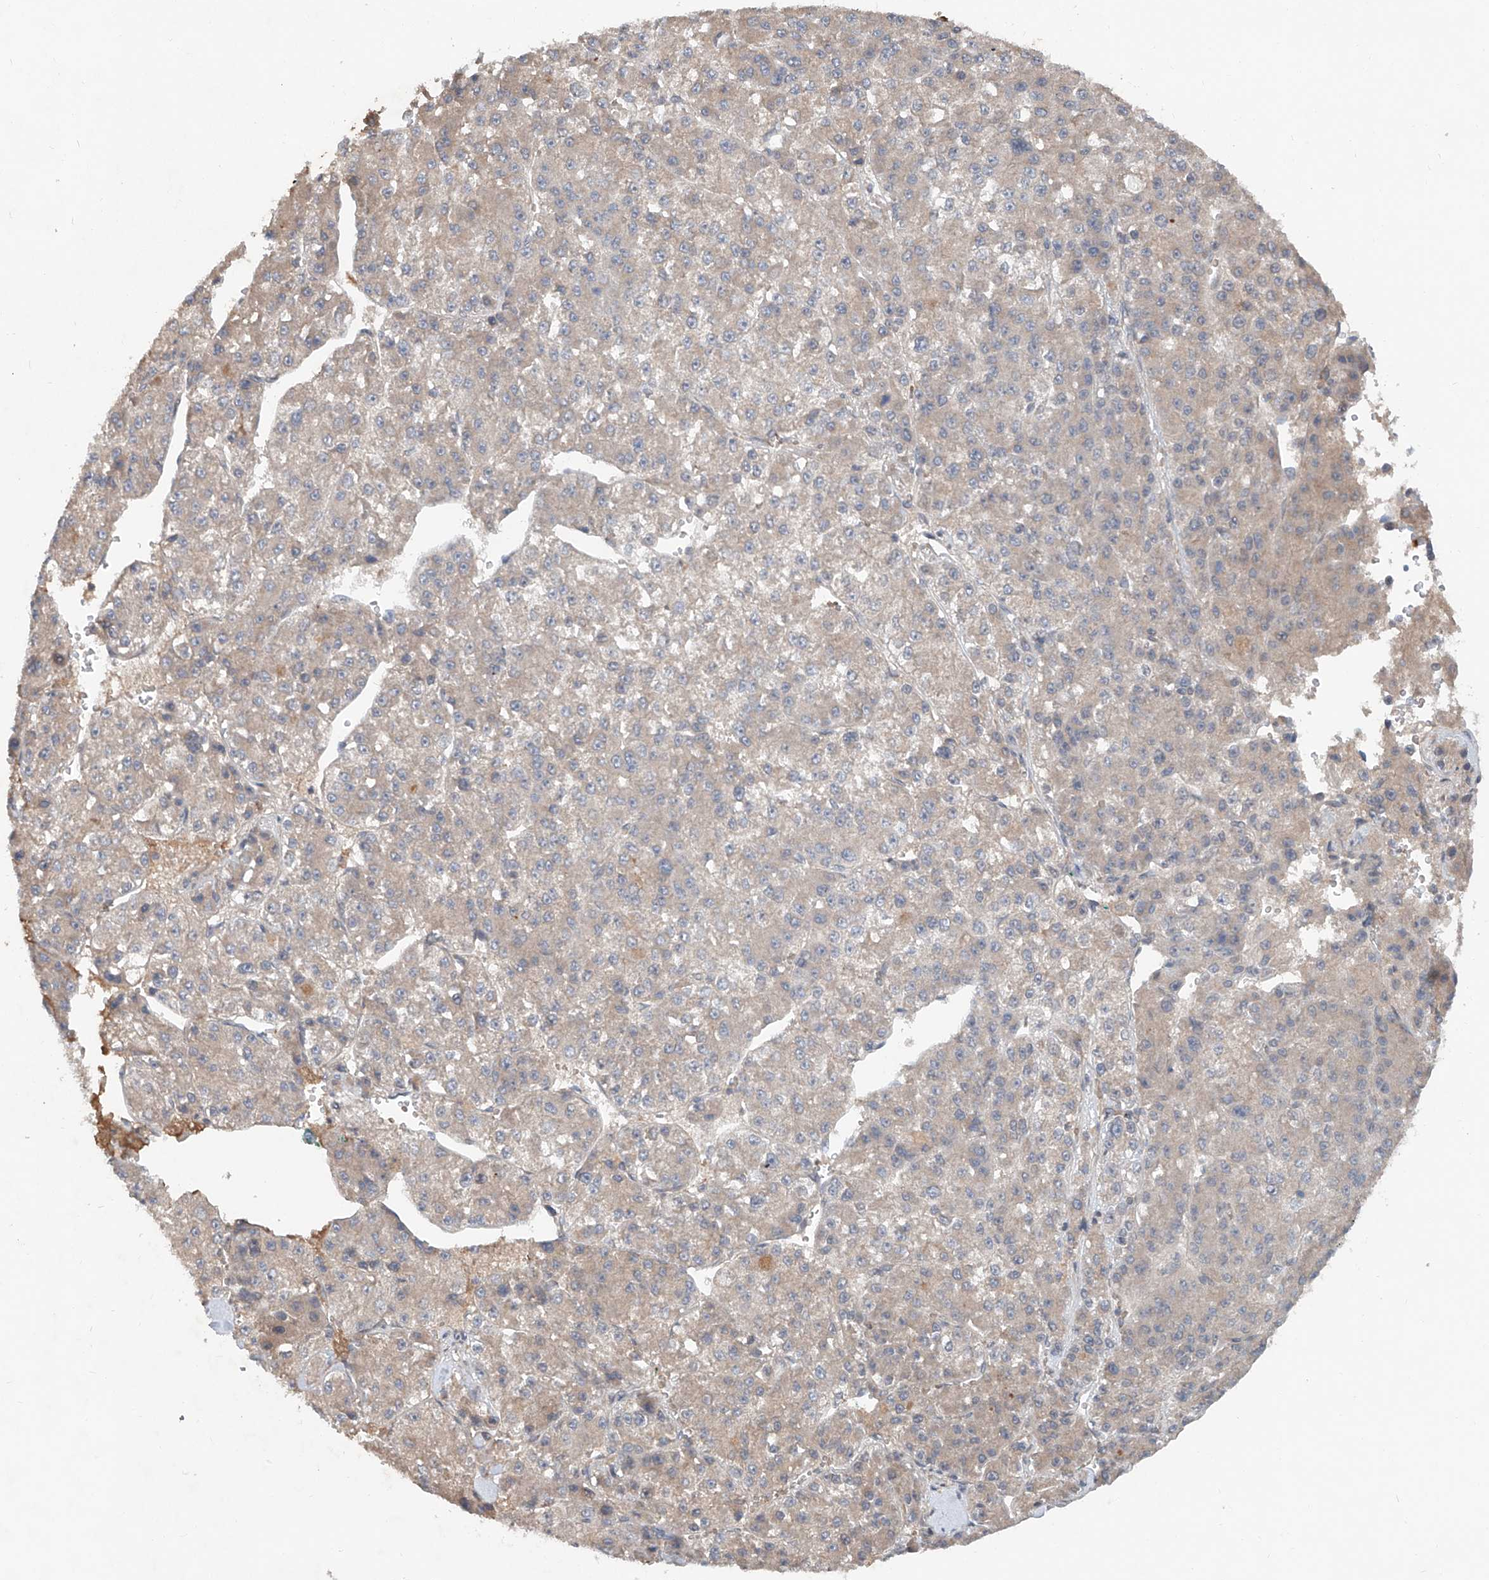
{"staining": {"intensity": "weak", "quantity": "<25%", "location": "cytoplasmic/membranous"}, "tissue": "liver cancer", "cell_type": "Tumor cells", "image_type": "cancer", "snomed": [{"axis": "morphology", "description": "Carcinoma, Hepatocellular, NOS"}, {"axis": "topography", "description": "Liver"}], "caption": "Immunohistochemistry (IHC) of human hepatocellular carcinoma (liver) exhibits no expression in tumor cells.", "gene": "ADAM23", "patient": {"sex": "female", "age": 73}}